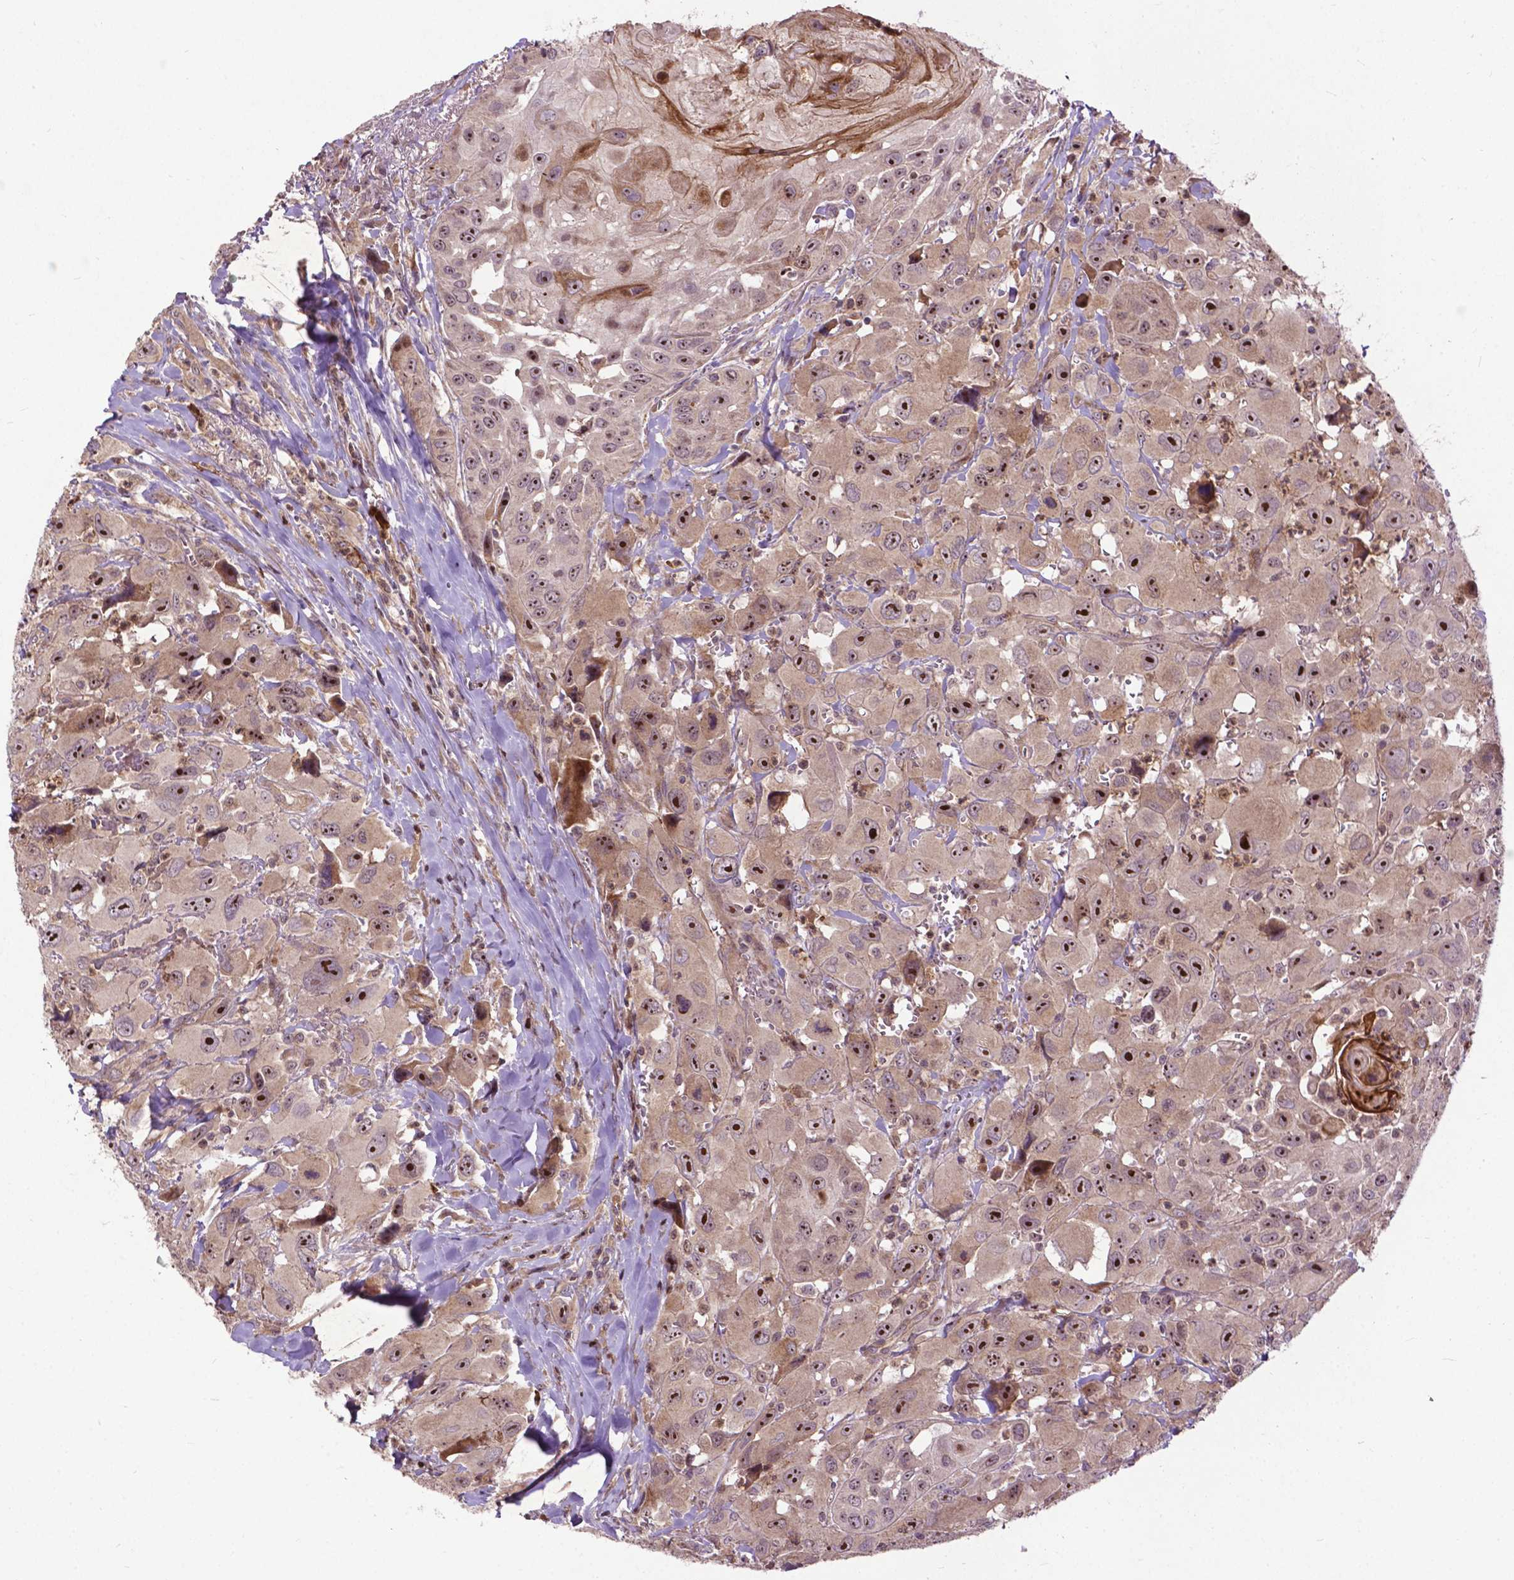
{"staining": {"intensity": "strong", "quantity": ">75%", "location": "nuclear"}, "tissue": "head and neck cancer", "cell_type": "Tumor cells", "image_type": "cancer", "snomed": [{"axis": "morphology", "description": "Squamous cell carcinoma, NOS"}, {"axis": "morphology", "description": "Squamous cell carcinoma, metastatic, NOS"}, {"axis": "topography", "description": "Oral tissue"}, {"axis": "topography", "description": "Head-Neck"}], "caption": "This histopathology image reveals immunohistochemistry staining of human metastatic squamous cell carcinoma (head and neck), with high strong nuclear positivity in approximately >75% of tumor cells.", "gene": "PARP3", "patient": {"sex": "female", "age": 85}}